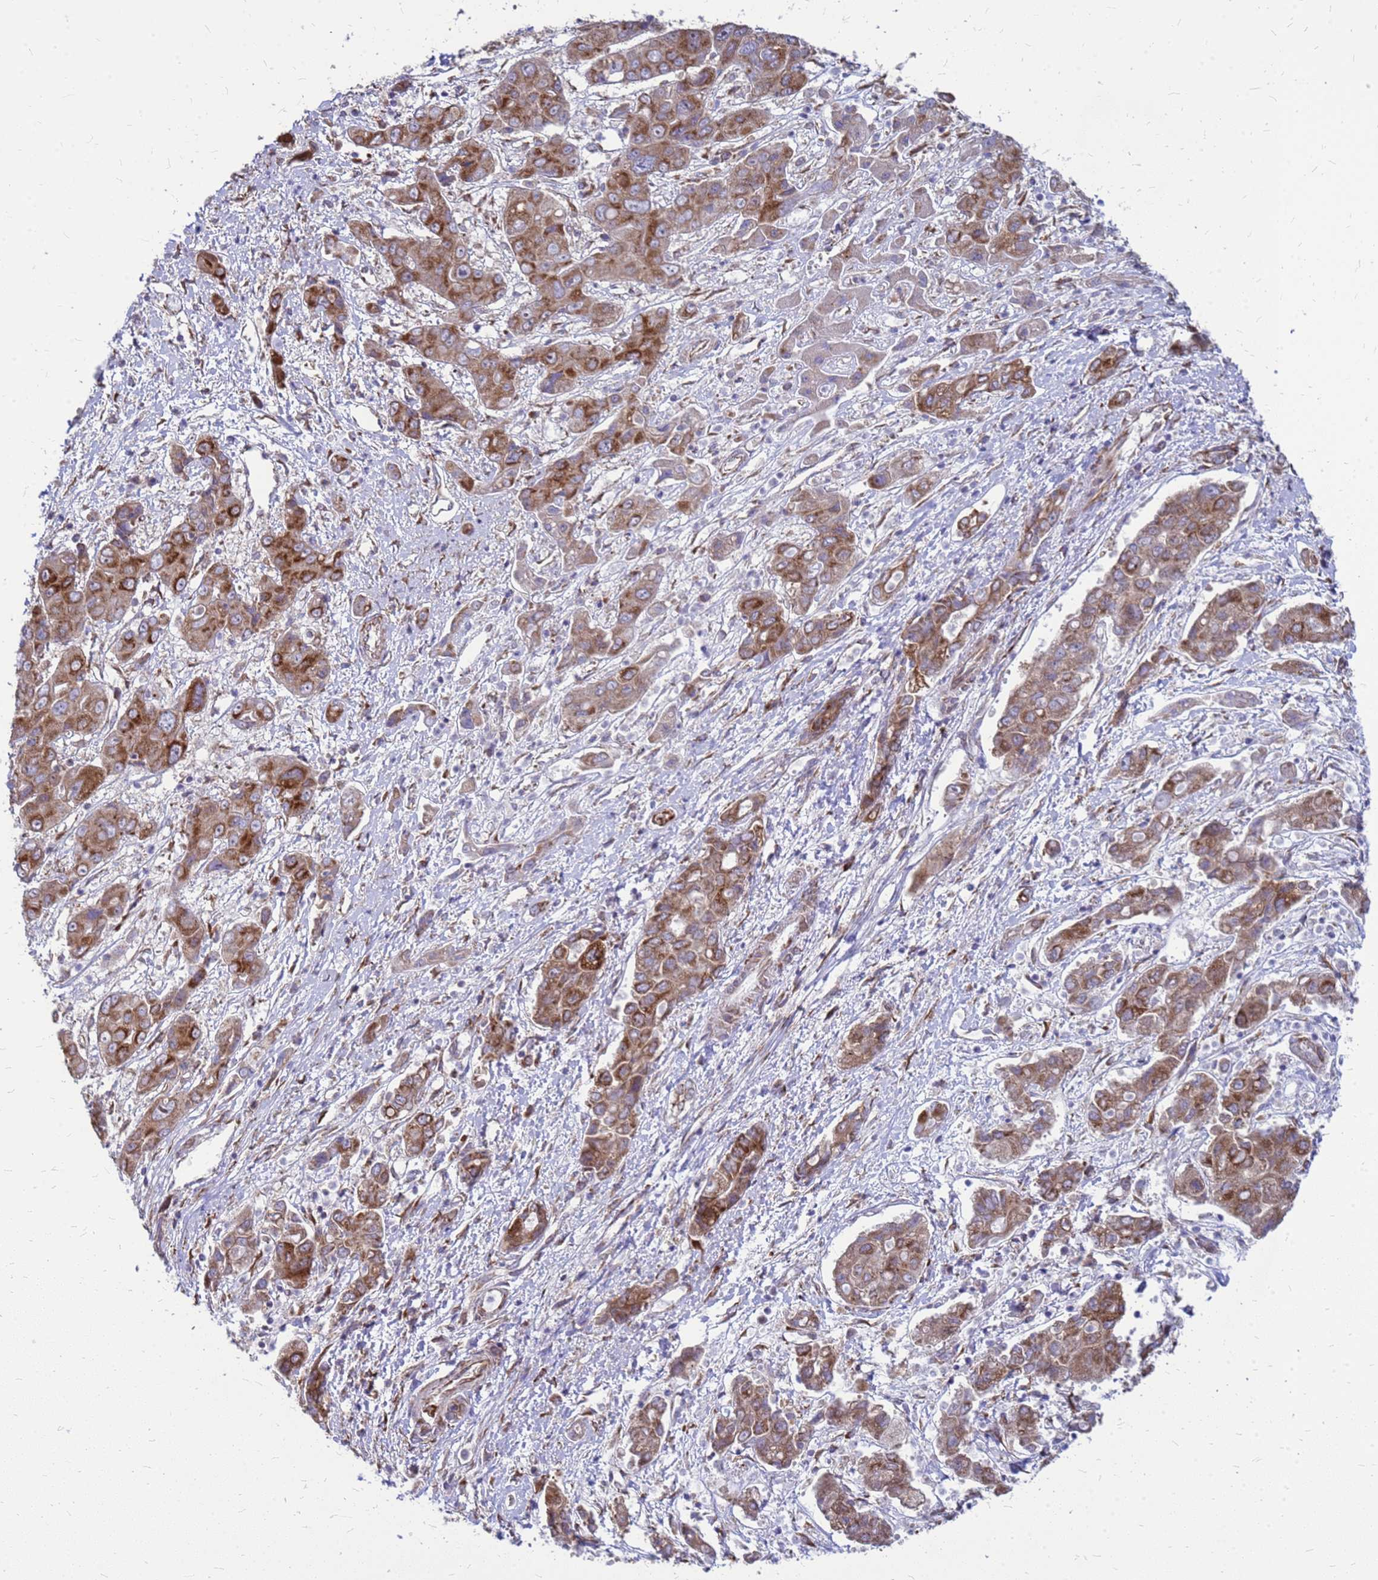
{"staining": {"intensity": "moderate", "quantity": ">75%", "location": "cytoplasmic/membranous"}, "tissue": "liver cancer", "cell_type": "Tumor cells", "image_type": "cancer", "snomed": [{"axis": "morphology", "description": "Cholangiocarcinoma"}, {"axis": "topography", "description": "Liver"}], "caption": "The histopathology image shows immunohistochemical staining of cholangiocarcinoma (liver). There is moderate cytoplasmic/membranous positivity is identified in approximately >75% of tumor cells.", "gene": "FSTL4", "patient": {"sex": "male", "age": 67}}